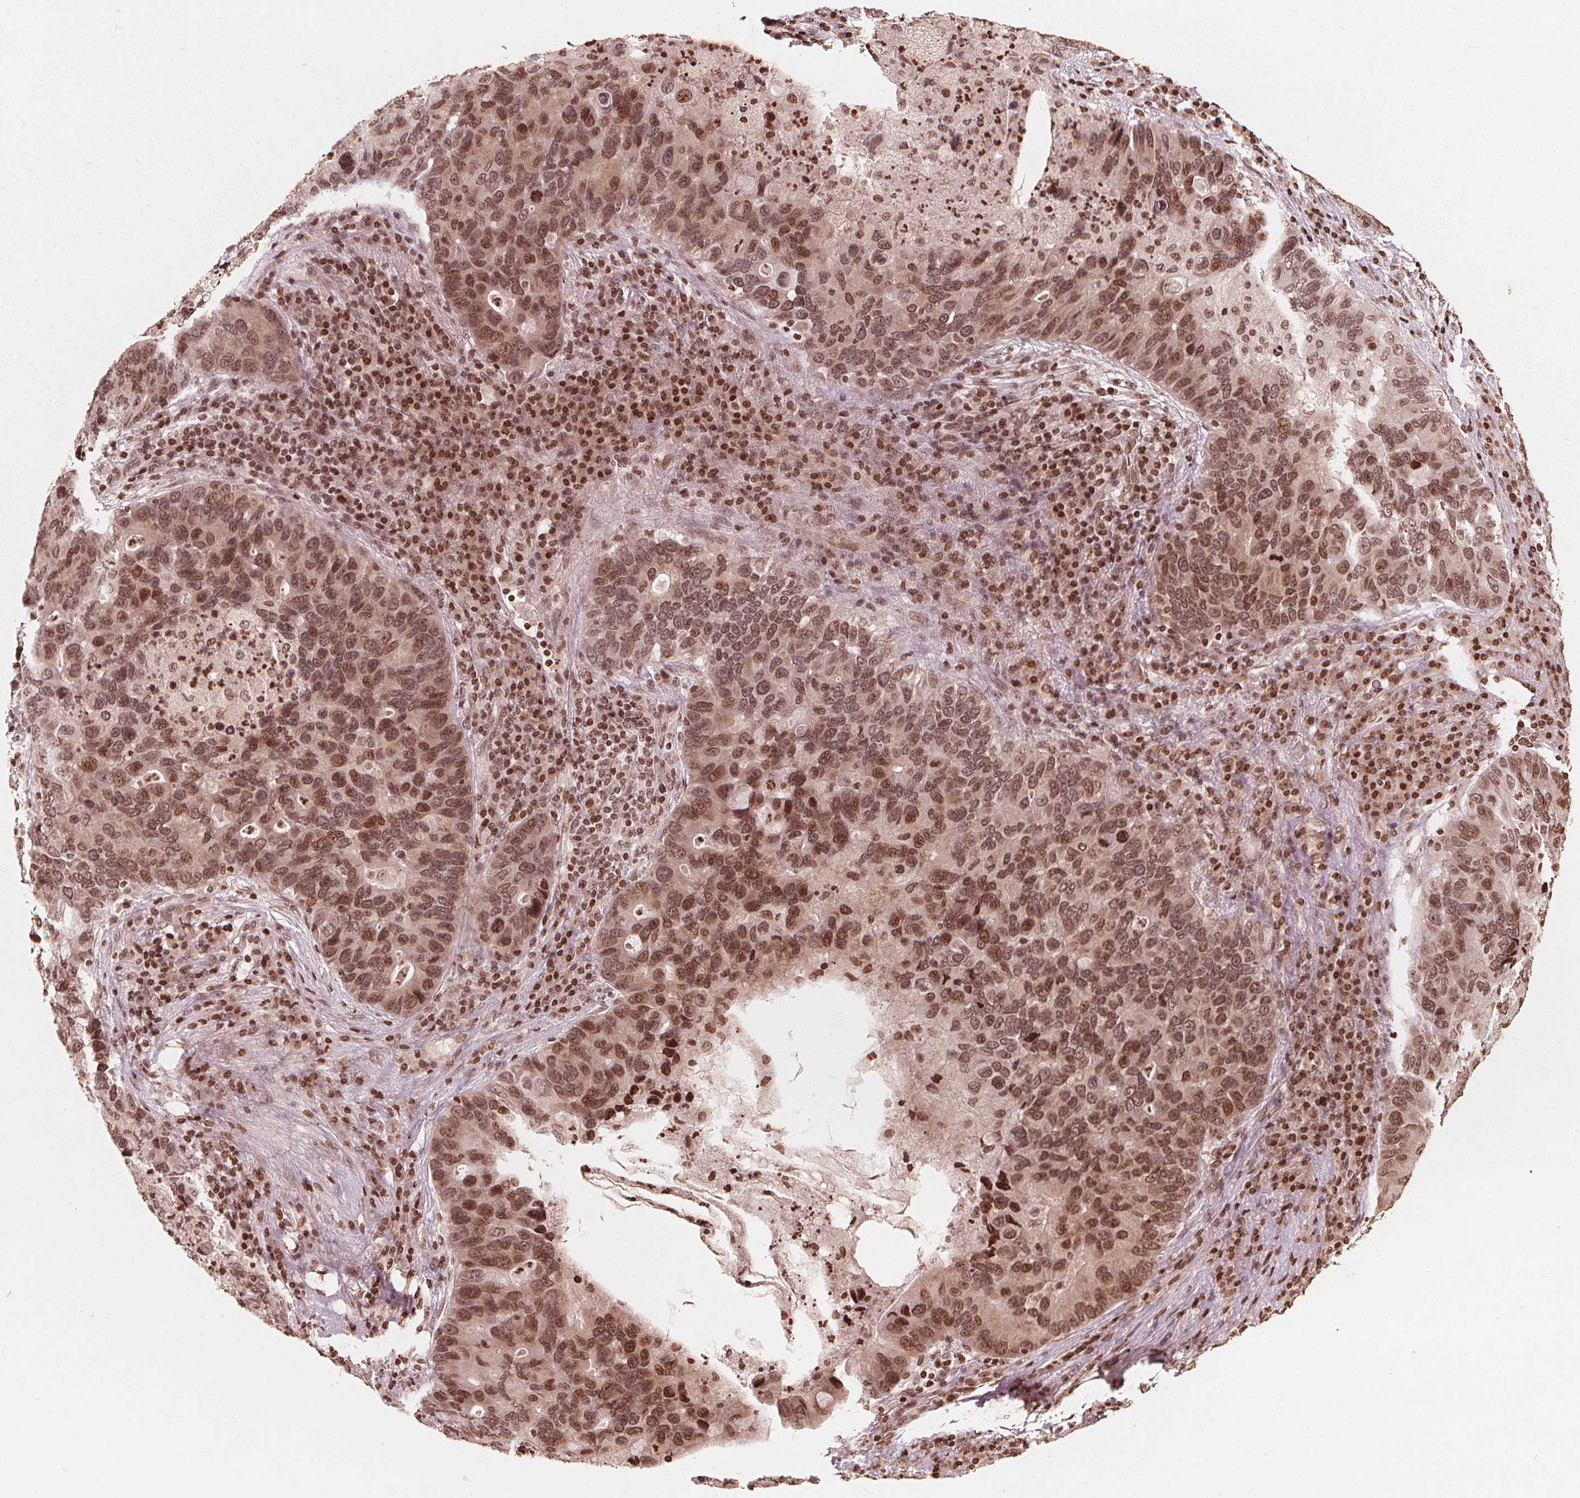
{"staining": {"intensity": "moderate", "quantity": ">75%", "location": "nuclear"}, "tissue": "lung cancer", "cell_type": "Tumor cells", "image_type": "cancer", "snomed": [{"axis": "morphology", "description": "Adenocarcinoma, NOS"}, {"axis": "morphology", "description": "Adenocarcinoma, metastatic, NOS"}, {"axis": "topography", "description": "Lymph node"}, {"axis": "topography", "description": "Lung"}], "caption": "Immunohistochemistry photomicrograph of neoplastic tissue: lung cancer stained using immunohistochemistry exhibits medium levels of moderate protein expression localized specifically in the nuclear of tumor cells, appearing as a nuclear brown color.", "gene": "H3C14", "patient": {"sex": "female", "age": 54}}